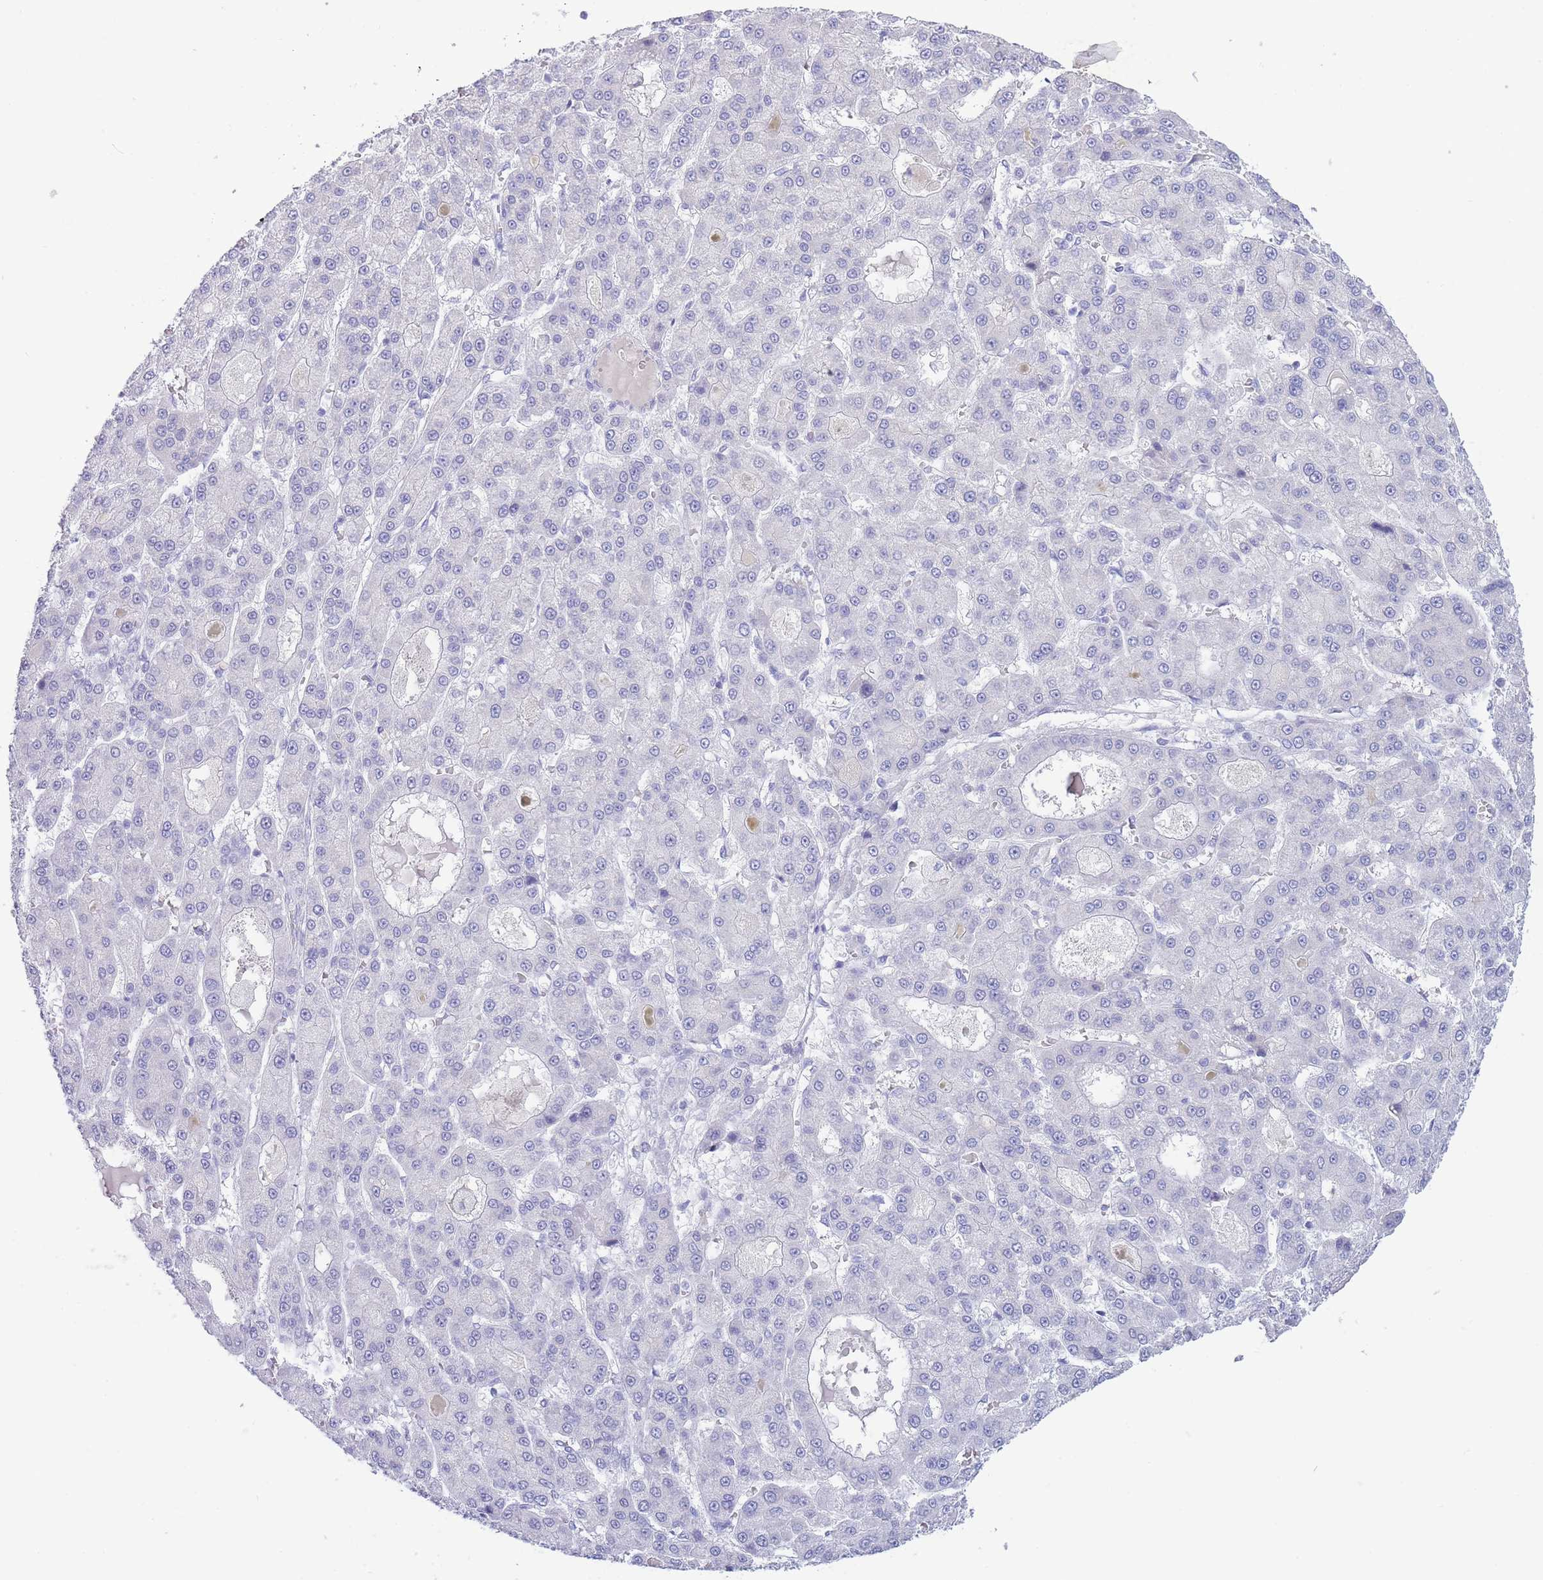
{"staining": {"intensity": "negative", "quantity": "none", "location": "none"}, "tissue": "liver cancer", "cell_type": "Tumor cells", "image_type": "cancer", "snomed": [{"axis": "morphology", "description": "Carcinoma, Hepatocellular, NOS"}, {"axis": "topography", "description": "Liver"}], "caption": "The photomicrograph displays no significant staining in tumor cells of liver hepatocellular carcinoma.", "gene": "ASAP3", "patient": {"sex": "male", "age": 70}}